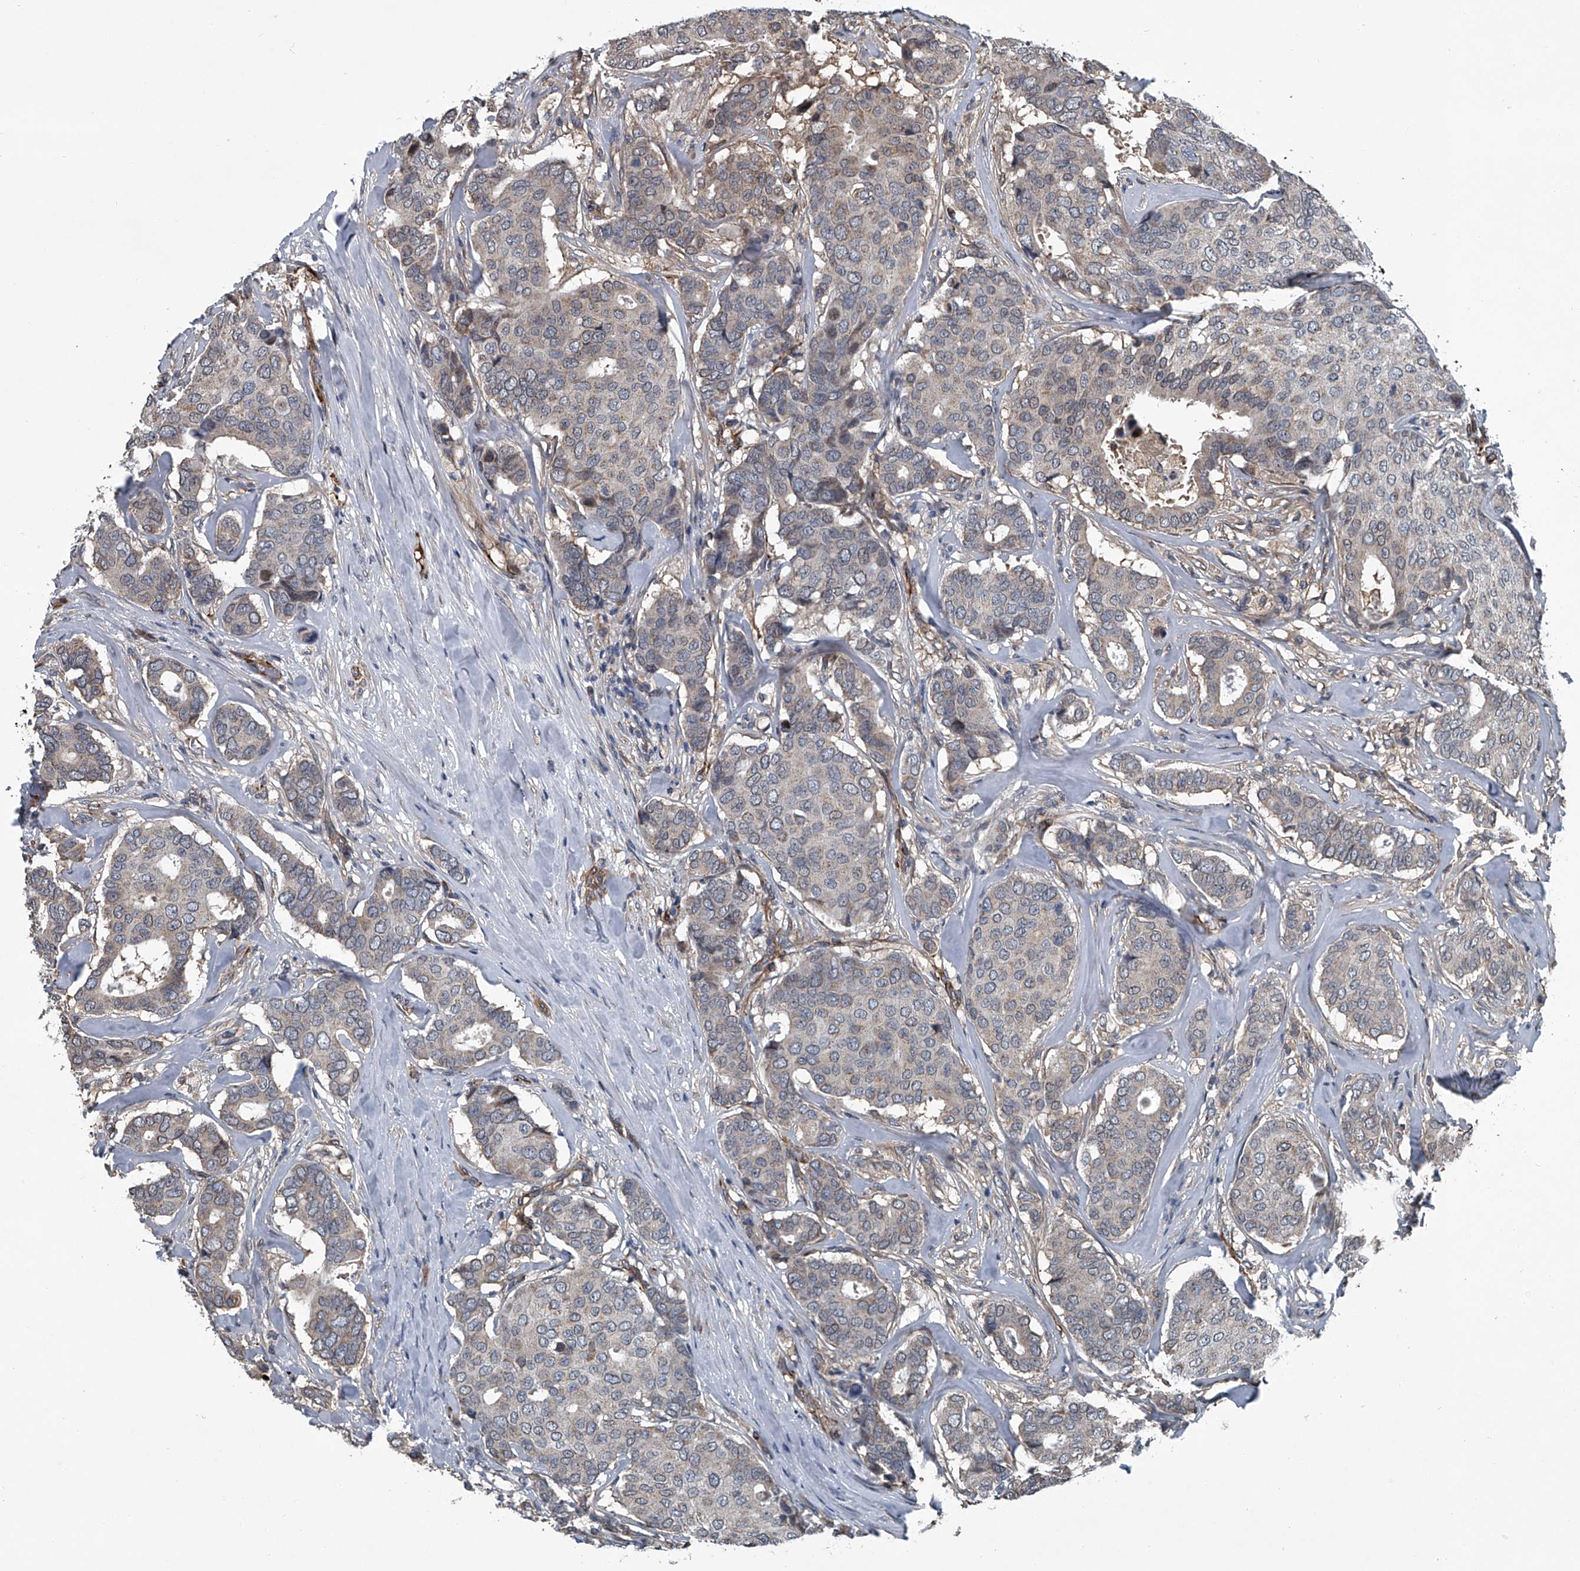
{"staining": {"intensity": "negative", "quantity": "none", "location": "none"}, "tissue": "breast cancer", "cell_type": "Tumor cells", "image_type": "cancer", "snomed": [{"axis": "morphology", "description": "Duct carcinoma"}, {"axis": "topography", "description": "Breast"}], "caption": "An immunohistochemistry photomicrograph of breast infiltrating ductal carcinoma is shown. There is no staining in tumor cells of breast infiltrating ductal carcinoma.", "gene": "LDLRAD2", "patient": {"sex": "female", "age": 75}}